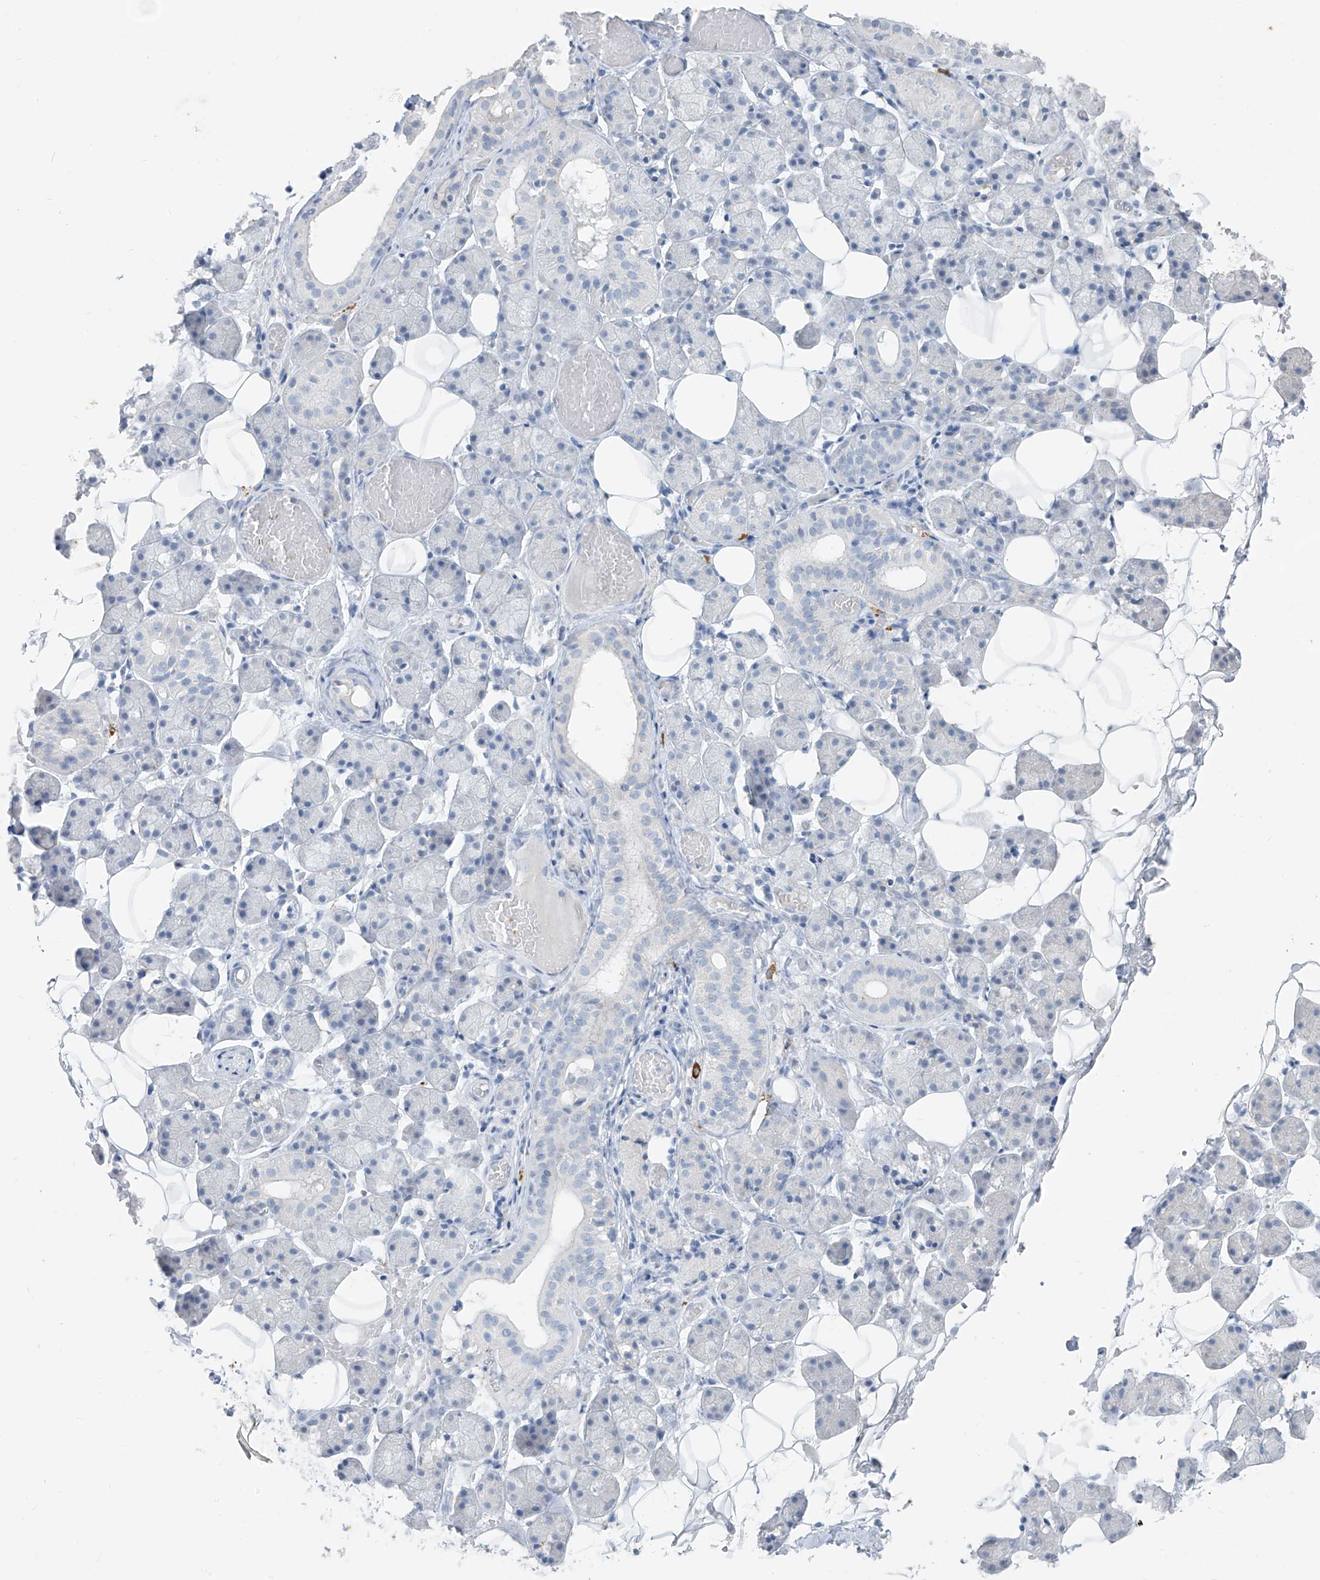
{"staining": {"intensity": "negative", "quantity": "none", "location": "none"}, "tissue": "salivary gland", "cell_type": "Glandular cells", "image_type": "normal", "snomed": [{"axis": "morphology", "description": "Normal tissue, NOS"}, {"axis": "topography", "description": "Salivary gland"}], "caption": "DAB immunohistochemical staining of unremarkable salivary gland reveals no significant expression in glandular cells.", "gene": "CX3CR1", "patient": {"sex": "female", "age": 33}}